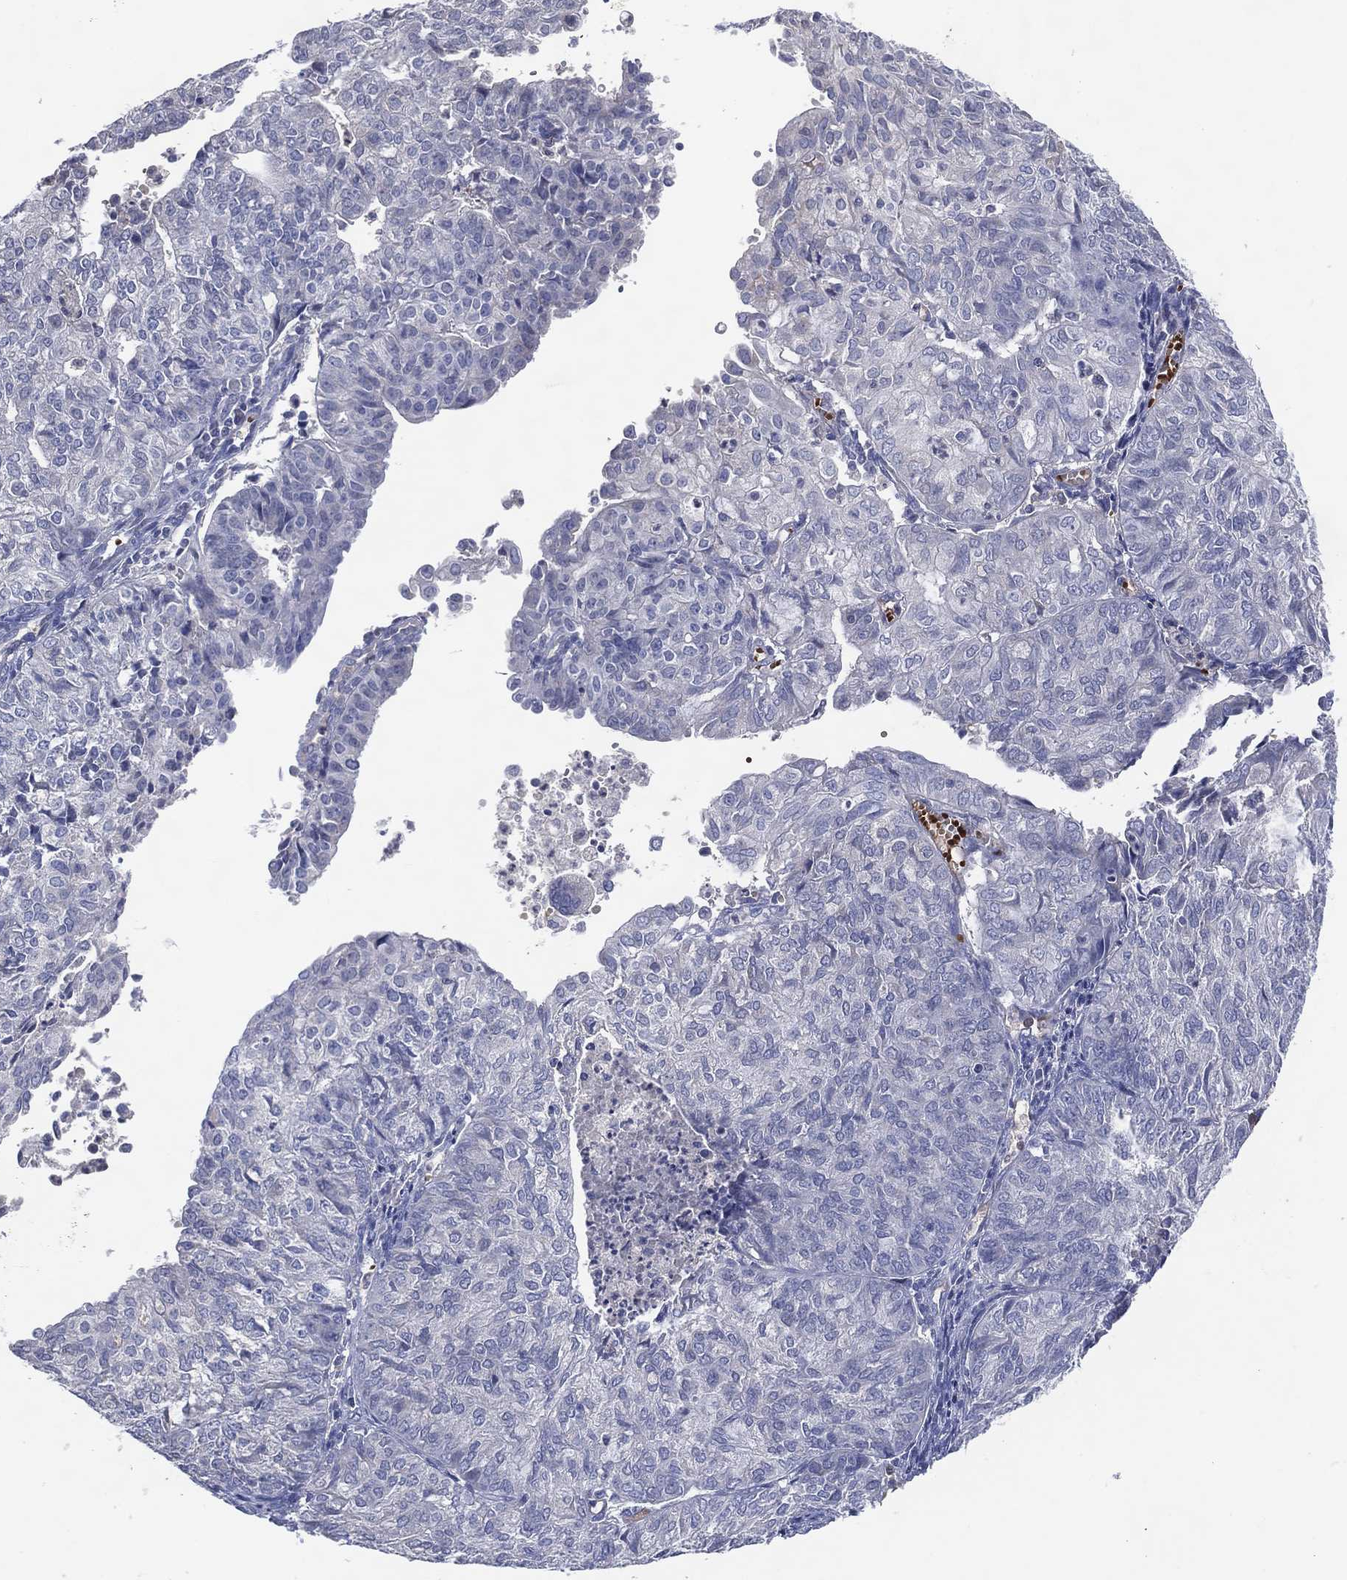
{"staining": {"intensity": "negative", "quantity": "none", "location": "none"}, "tissue": "endometrial cancer", "cell_type": "Tumor cells", "image_type": "cancer", "snomed": [{"axis": "morphology", "description": "Adenocarcinoma, NOS"}, {"axis": "topography", "description": "Endometrium"}], "caption": "A histopathology image of human endometrial adenocarcinoma is negative for staining in tumor cells.", "gene": "DNAH7", "patient": {"sex": "female", "age": 82}}